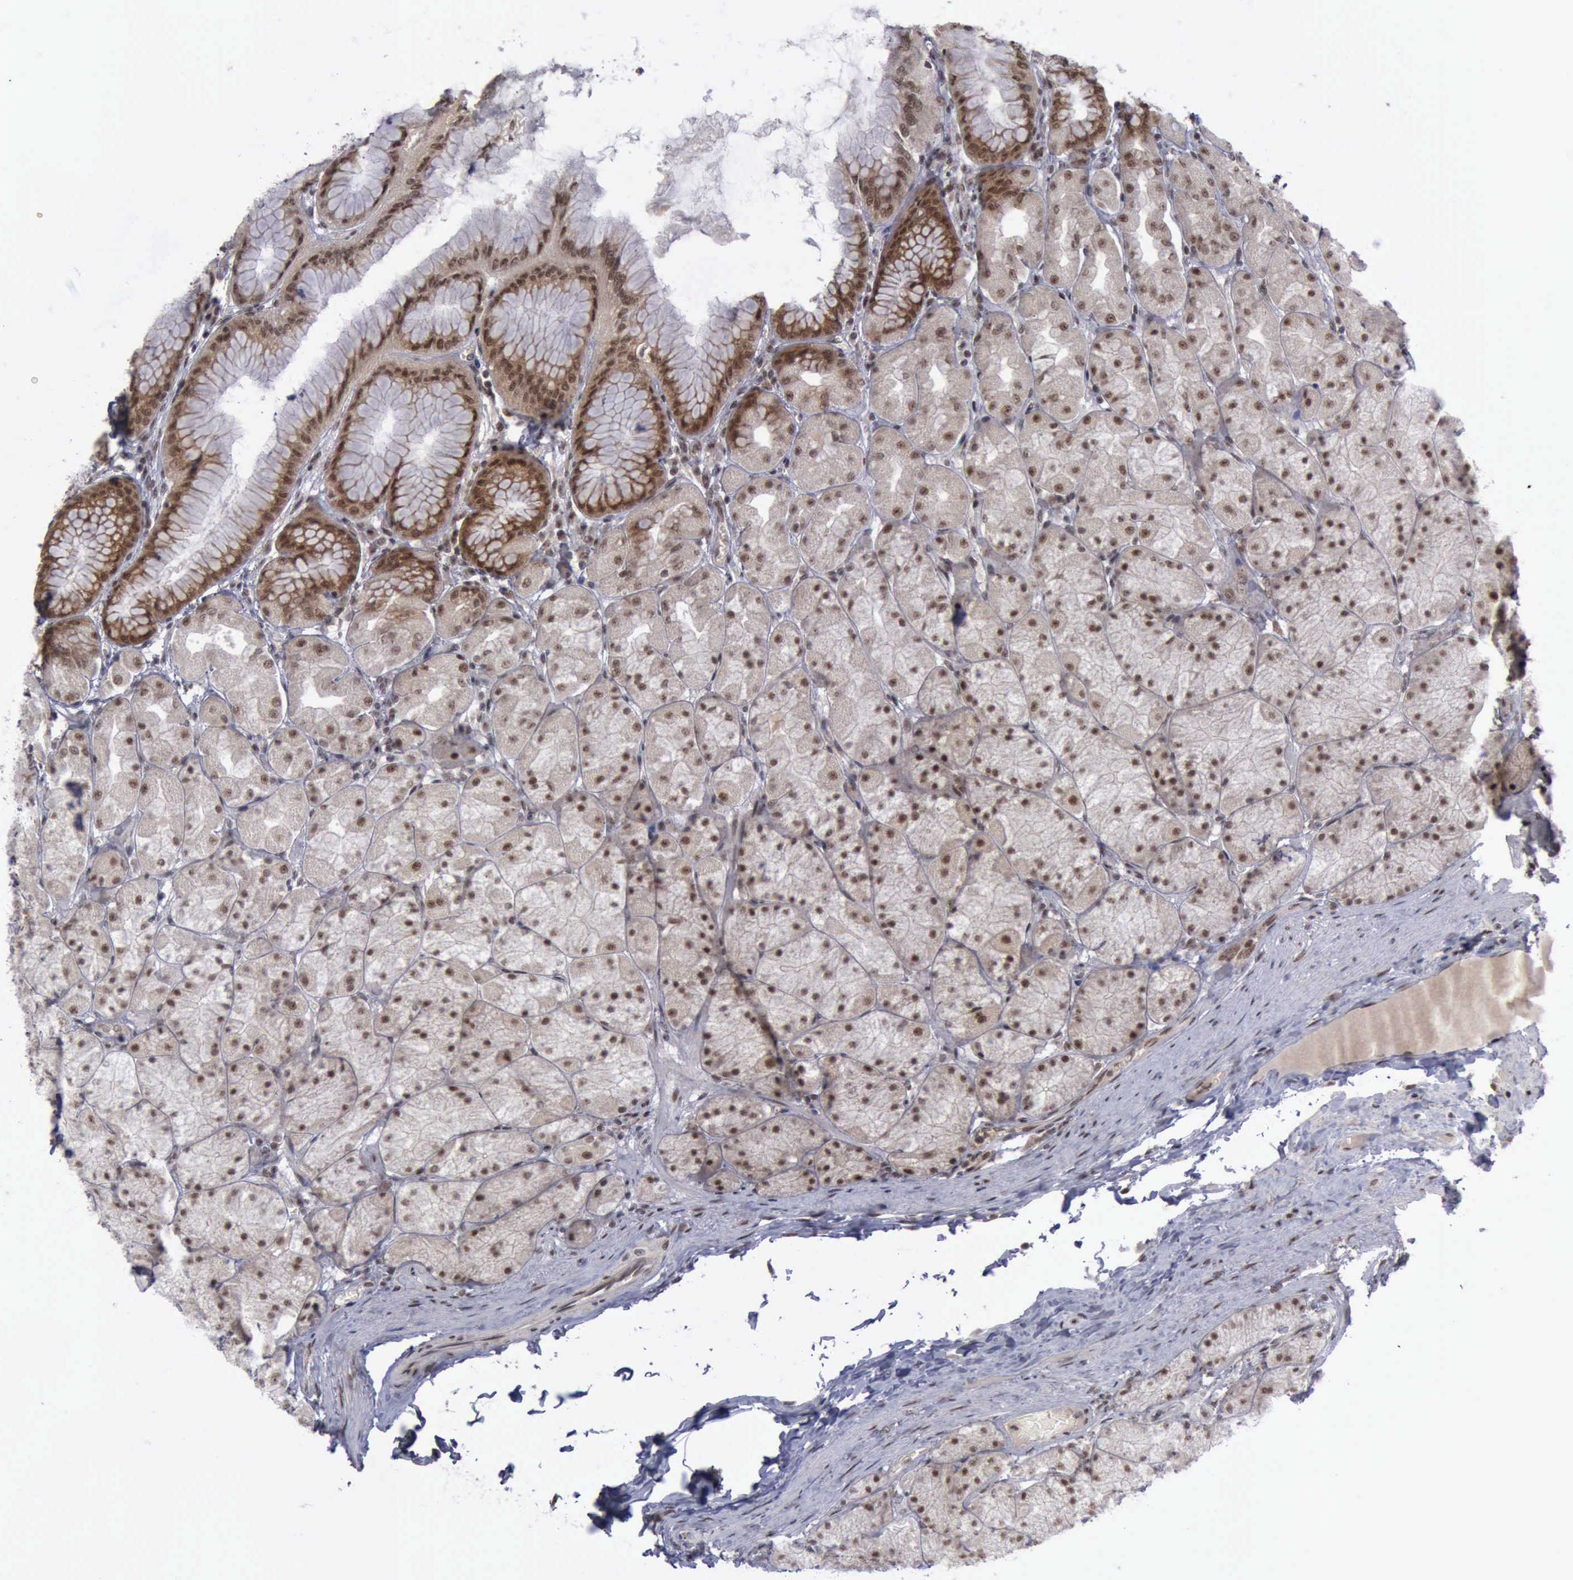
{"staining": {"intensity": "strong", "quantity": ">75%", "location": "cytoplasmic/membranous,nuclear"}, "tissue": "stomach", "cell_type": "Glandular cells", "image_type": "normal", "snomed": [{"axis": "morphology", "description": "Normal tissue, NOS"}, {"axis": "topography", "description": "Stomach, upper"}], "caption": "Immunohistochemistry (IHC) of benign stomach reveals high levels of strong cytoplasmic/membranous,nuclear positivity in about >75% of glandular cells.", "gene": "ATM", "patient": {"sex": "female", "age": 56}}